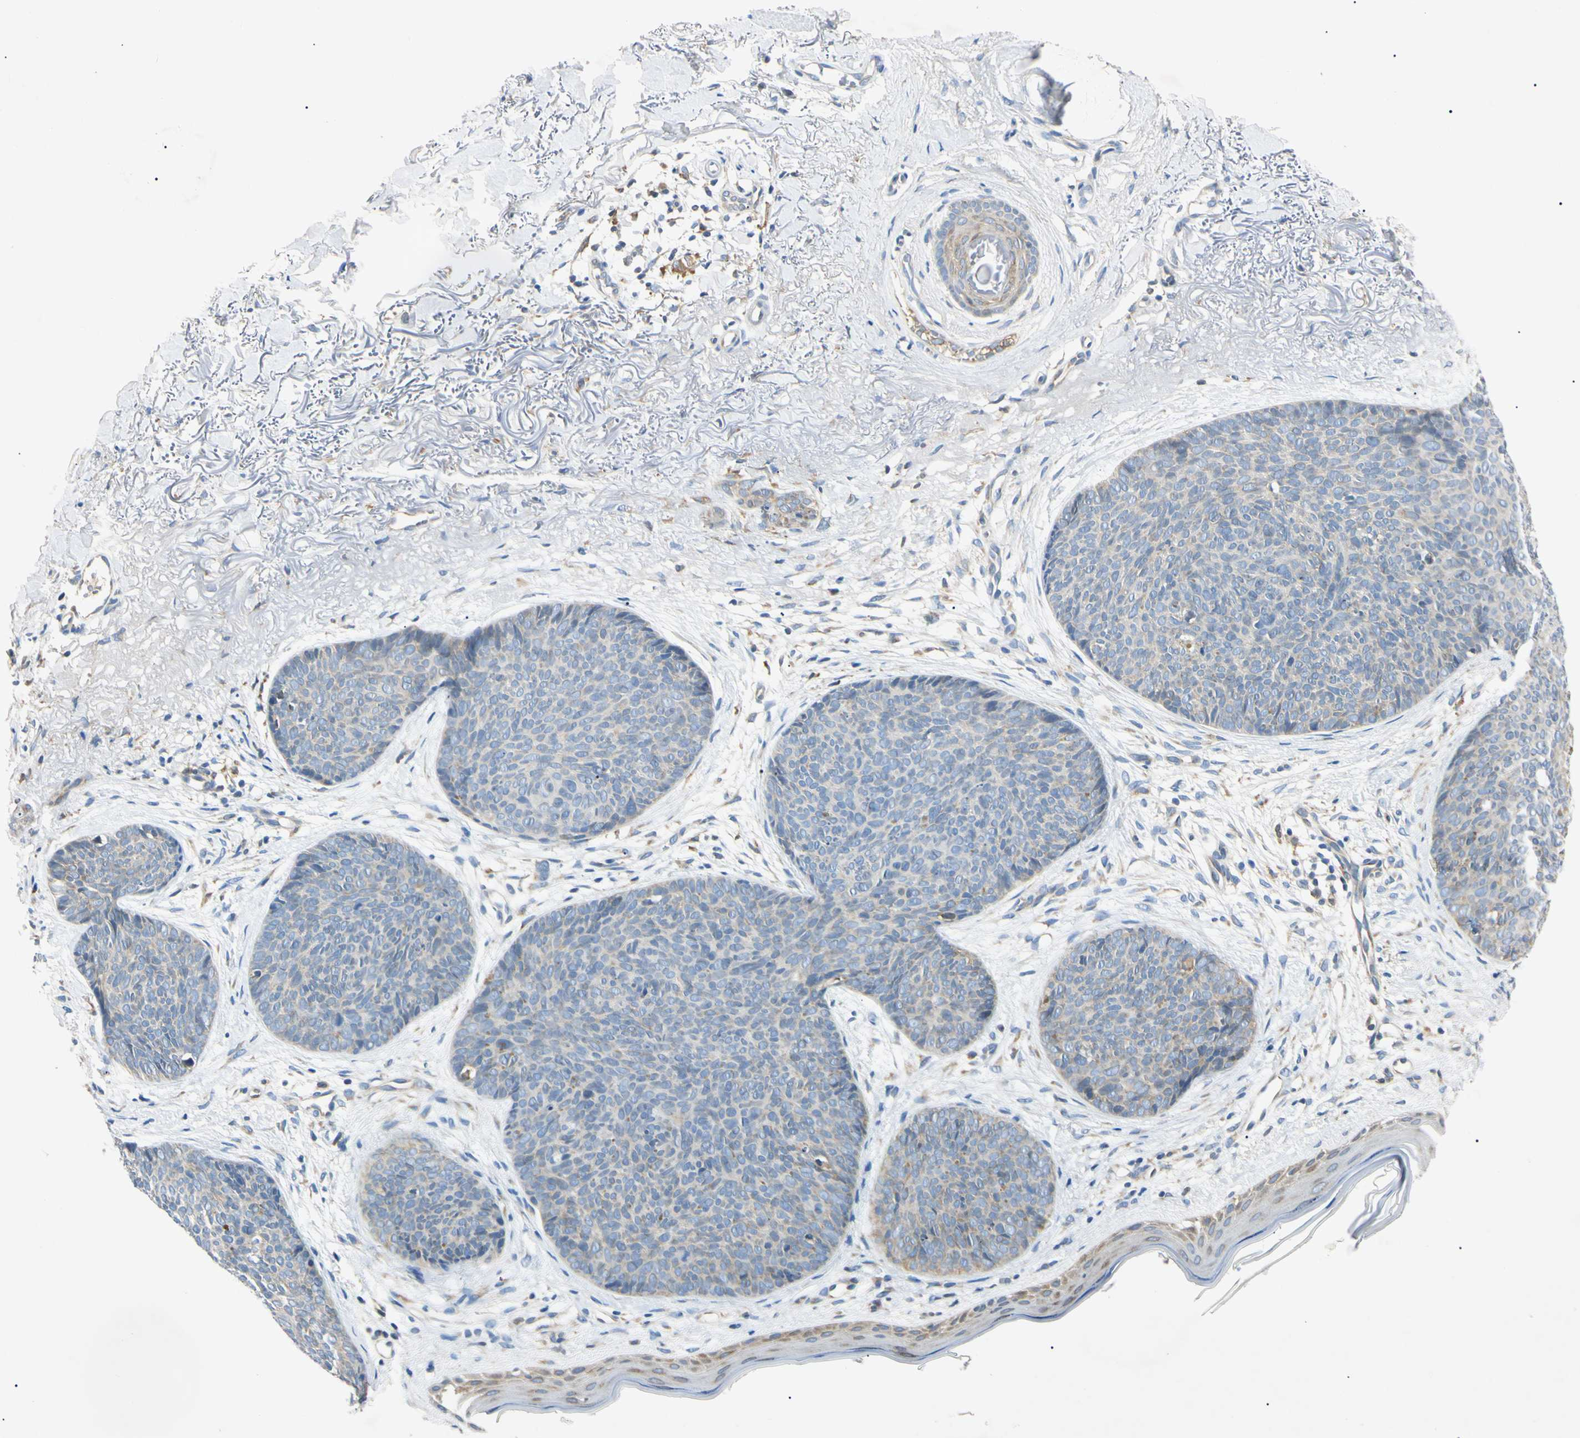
{"staining": {"intensity": "weak", "quantity": "<25%", "location": "cytoplasmic/membranous"}, "tissue": "skin cancer", "cell_type": "Tumor cells", "image_type": "cancer", "snomed": [{"axis": "morphology", "description": "Normal tissue, NOS"}, {"axis": "morphology", "description": "Basal cell carcinoma"}, {"axis": "topography", "description": "Skin"}], "caption": "Immunohistochemical staining of skin cancer reveals no significant staining in tumor cells. The staining was performed using DAB (3,3'-diaminobenzidine) to visualize the protein expression in brown, while the nuclei were stained in blue with hematoxylin (Magnification: 20x).", "gene": "DNAJB12", "patient": {"sex": "female", "age": 70}}